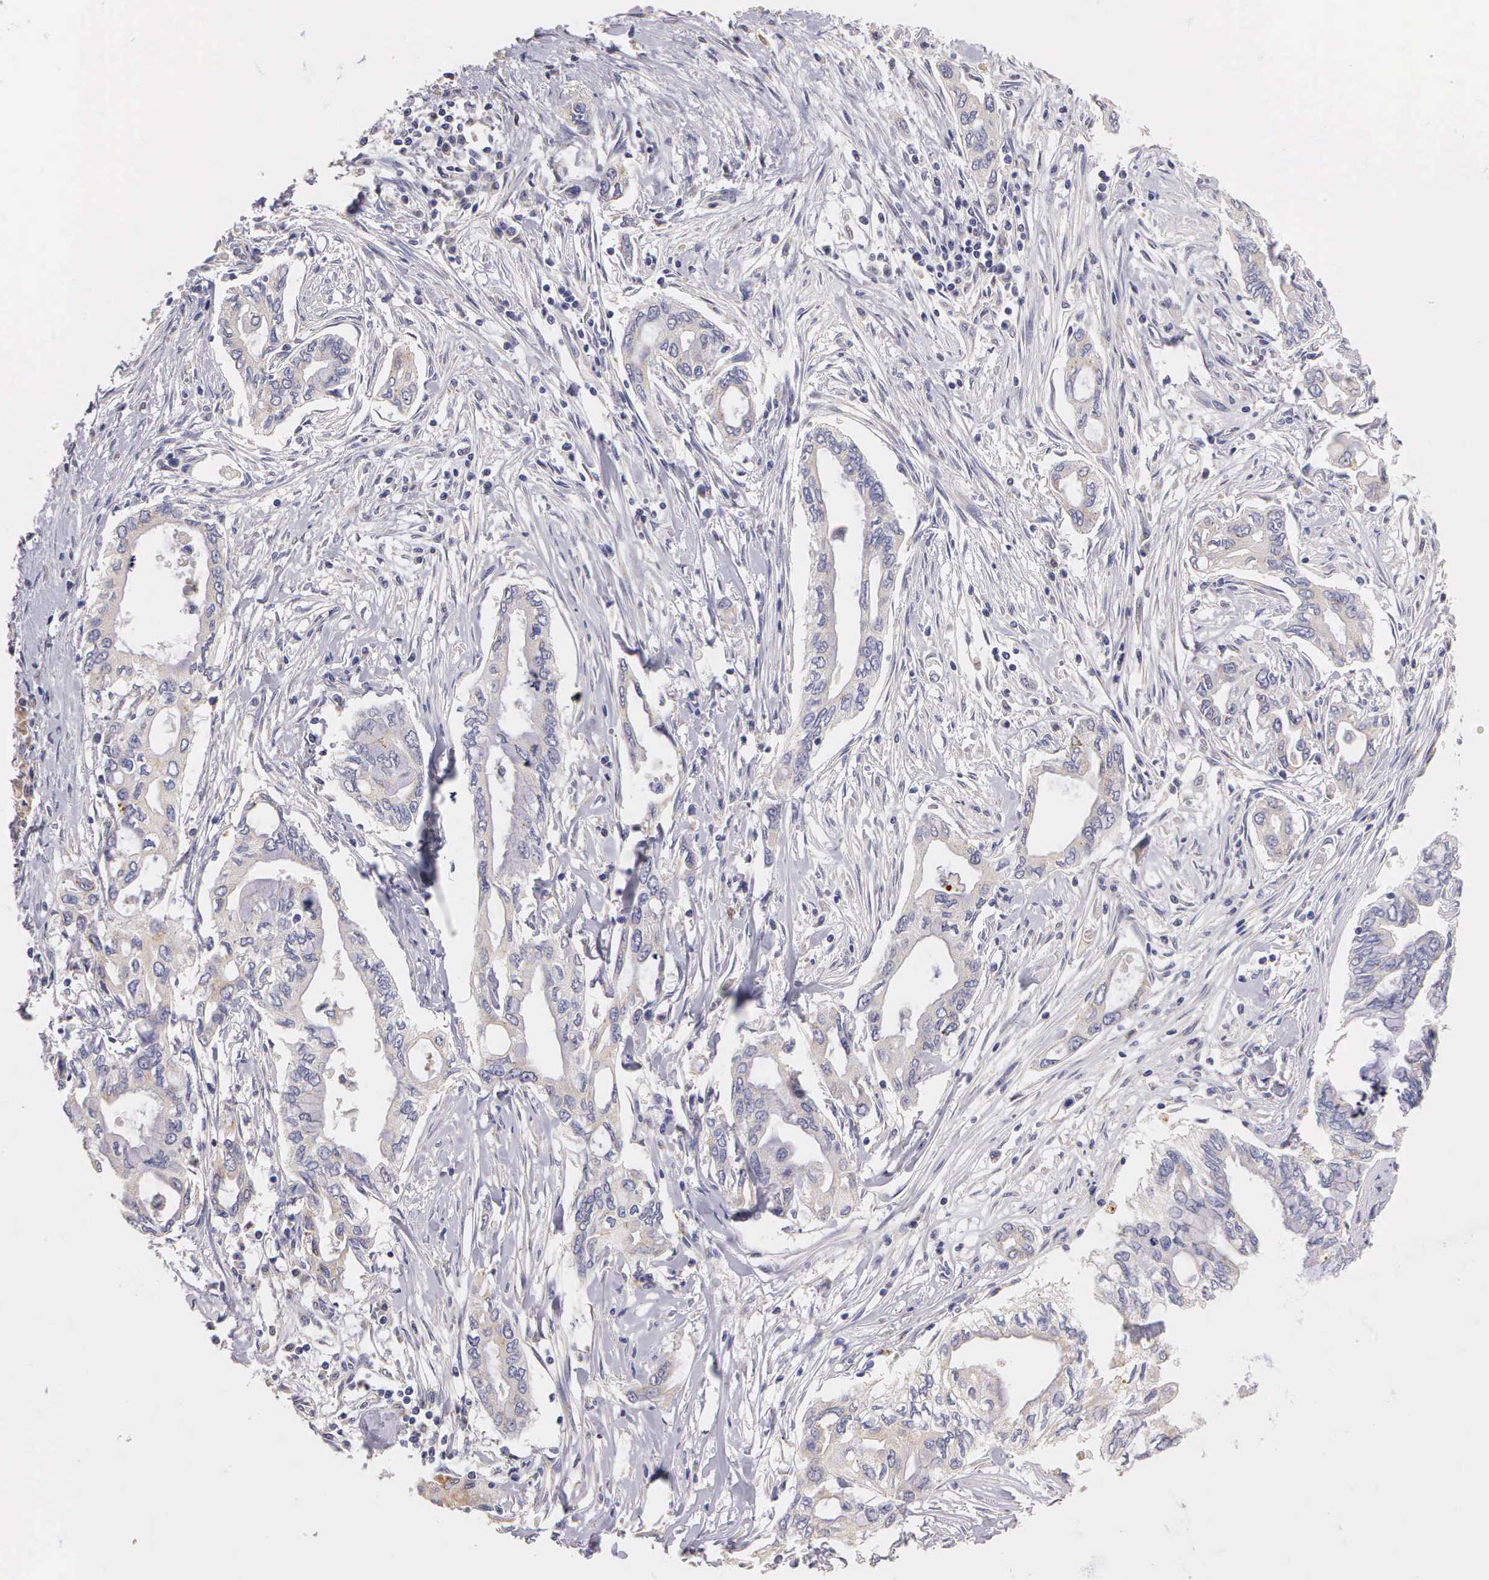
{"staining": {"intensity": "weak", "quantity": "25%-75%", "location": "cytoplasmic/membranous"}, "tissue": "pancreatic cancer", "cell_type": "Tumor cells", "image_type": "cancer", "snomed": [{"axis": "morphology", "description": "Adenocarcinoma, NOS"}, {"axis": "topography", "description": "Pancreas"}], "caption": "Adenocarcinoma (pancreatic) tissue displays weak cytoplasmic/membranous staining in approximately 25%-75% of tumor cells Nuclei are stained in blue.", "gene": "ESR1", "patient": {"sex": "female", "age": 57}}